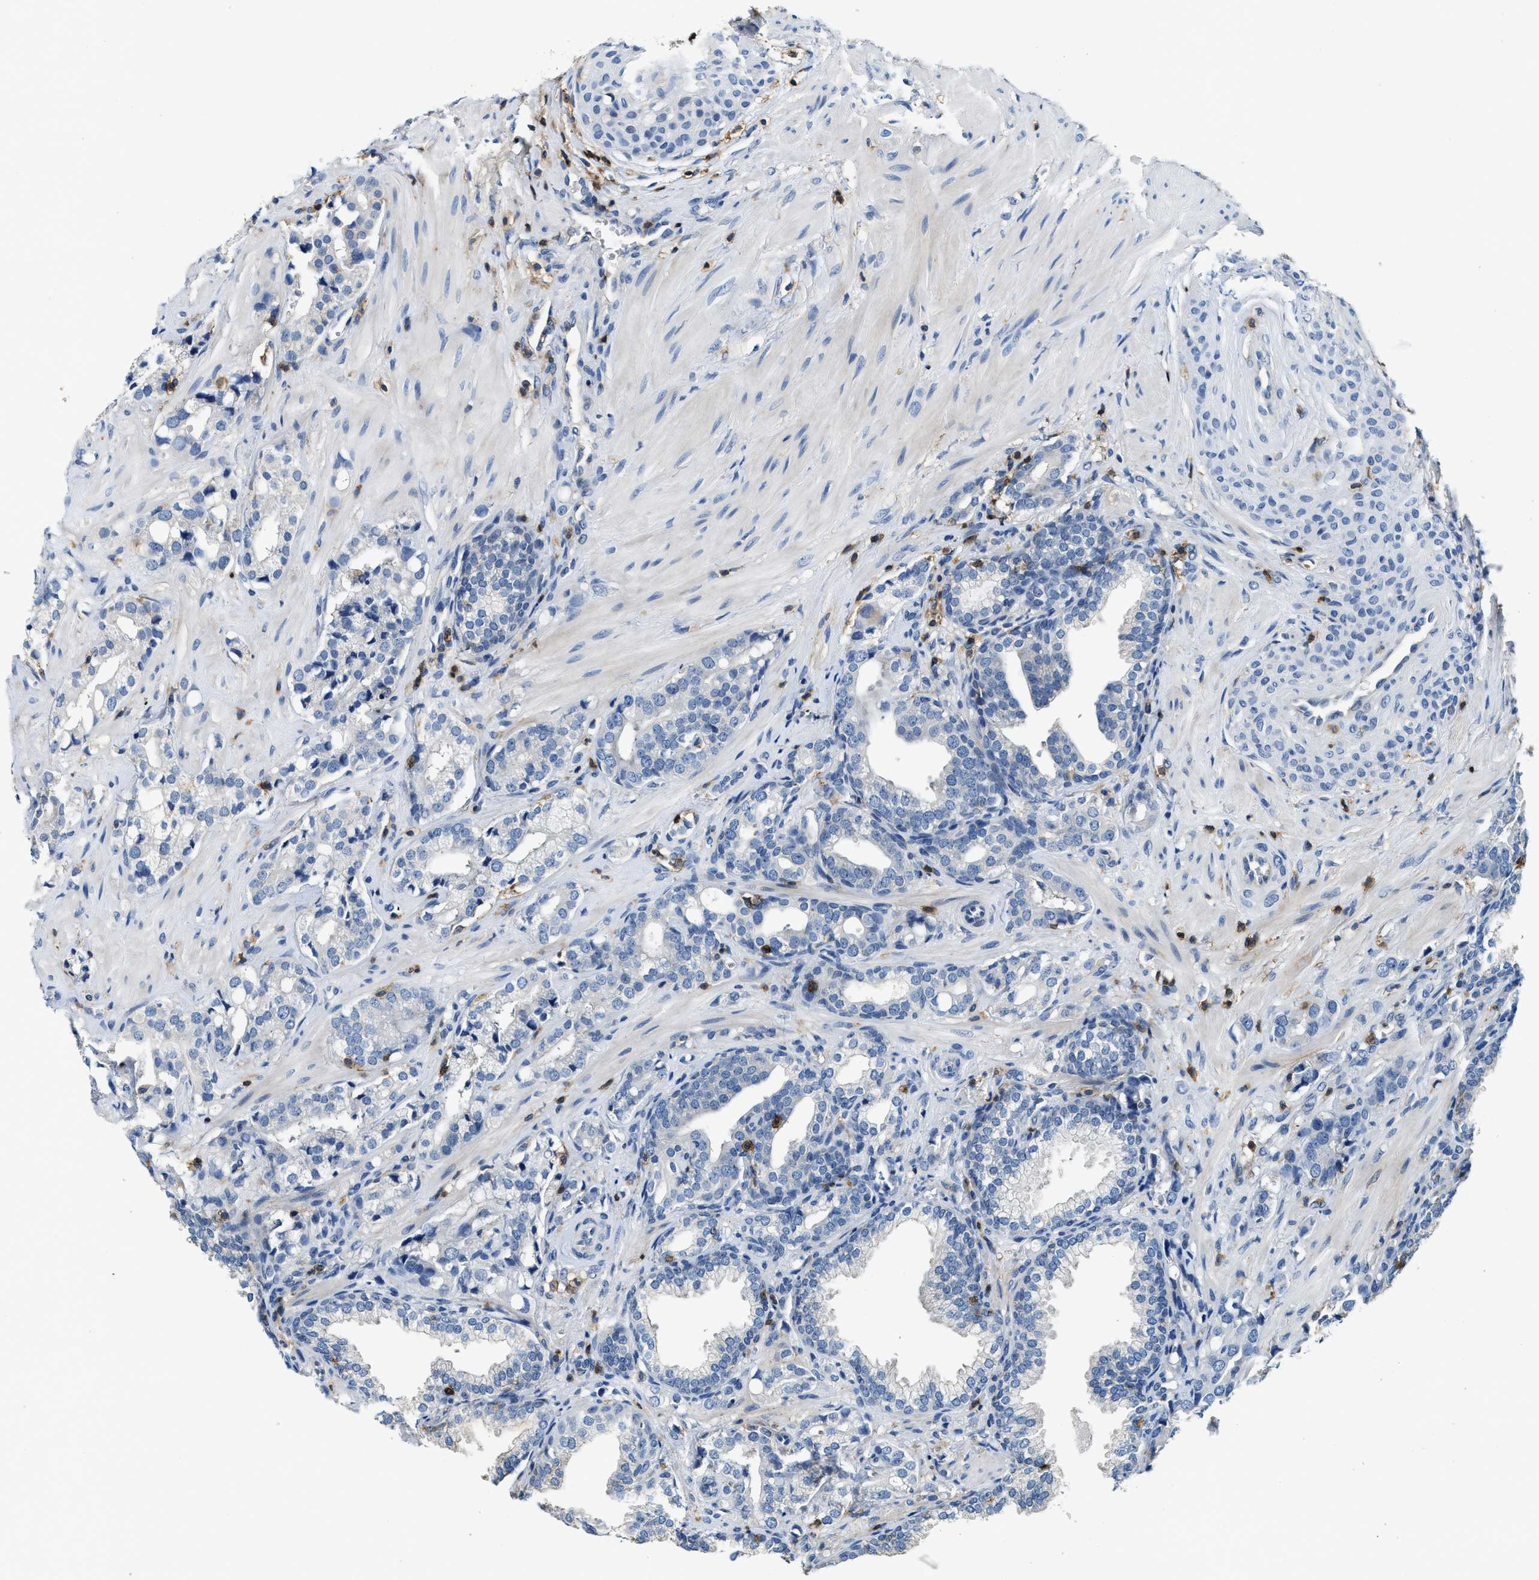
{"staining": {"intensity": "negative", "quantity": "none", "location": "none"}, "tissue": "prostate cancer", "cell_type": "Tumor cells", "image_type": "cancer", "snomed": [{"axis": "morphology", "description": "Adenocarcinoma, High grade"}, {"axis": "topography", "description": "Prostate"}], "caption": "Tumor cells are negative for protein expression in human prostate high-grade adenocarcinoma. (DAB (3,3'-diaminobenzidine) immunohistochemistry visualized using brightfield microscopy, high magnification).", "gene": "MYO1G", "patient": {"sex": "male", "age": 52}}